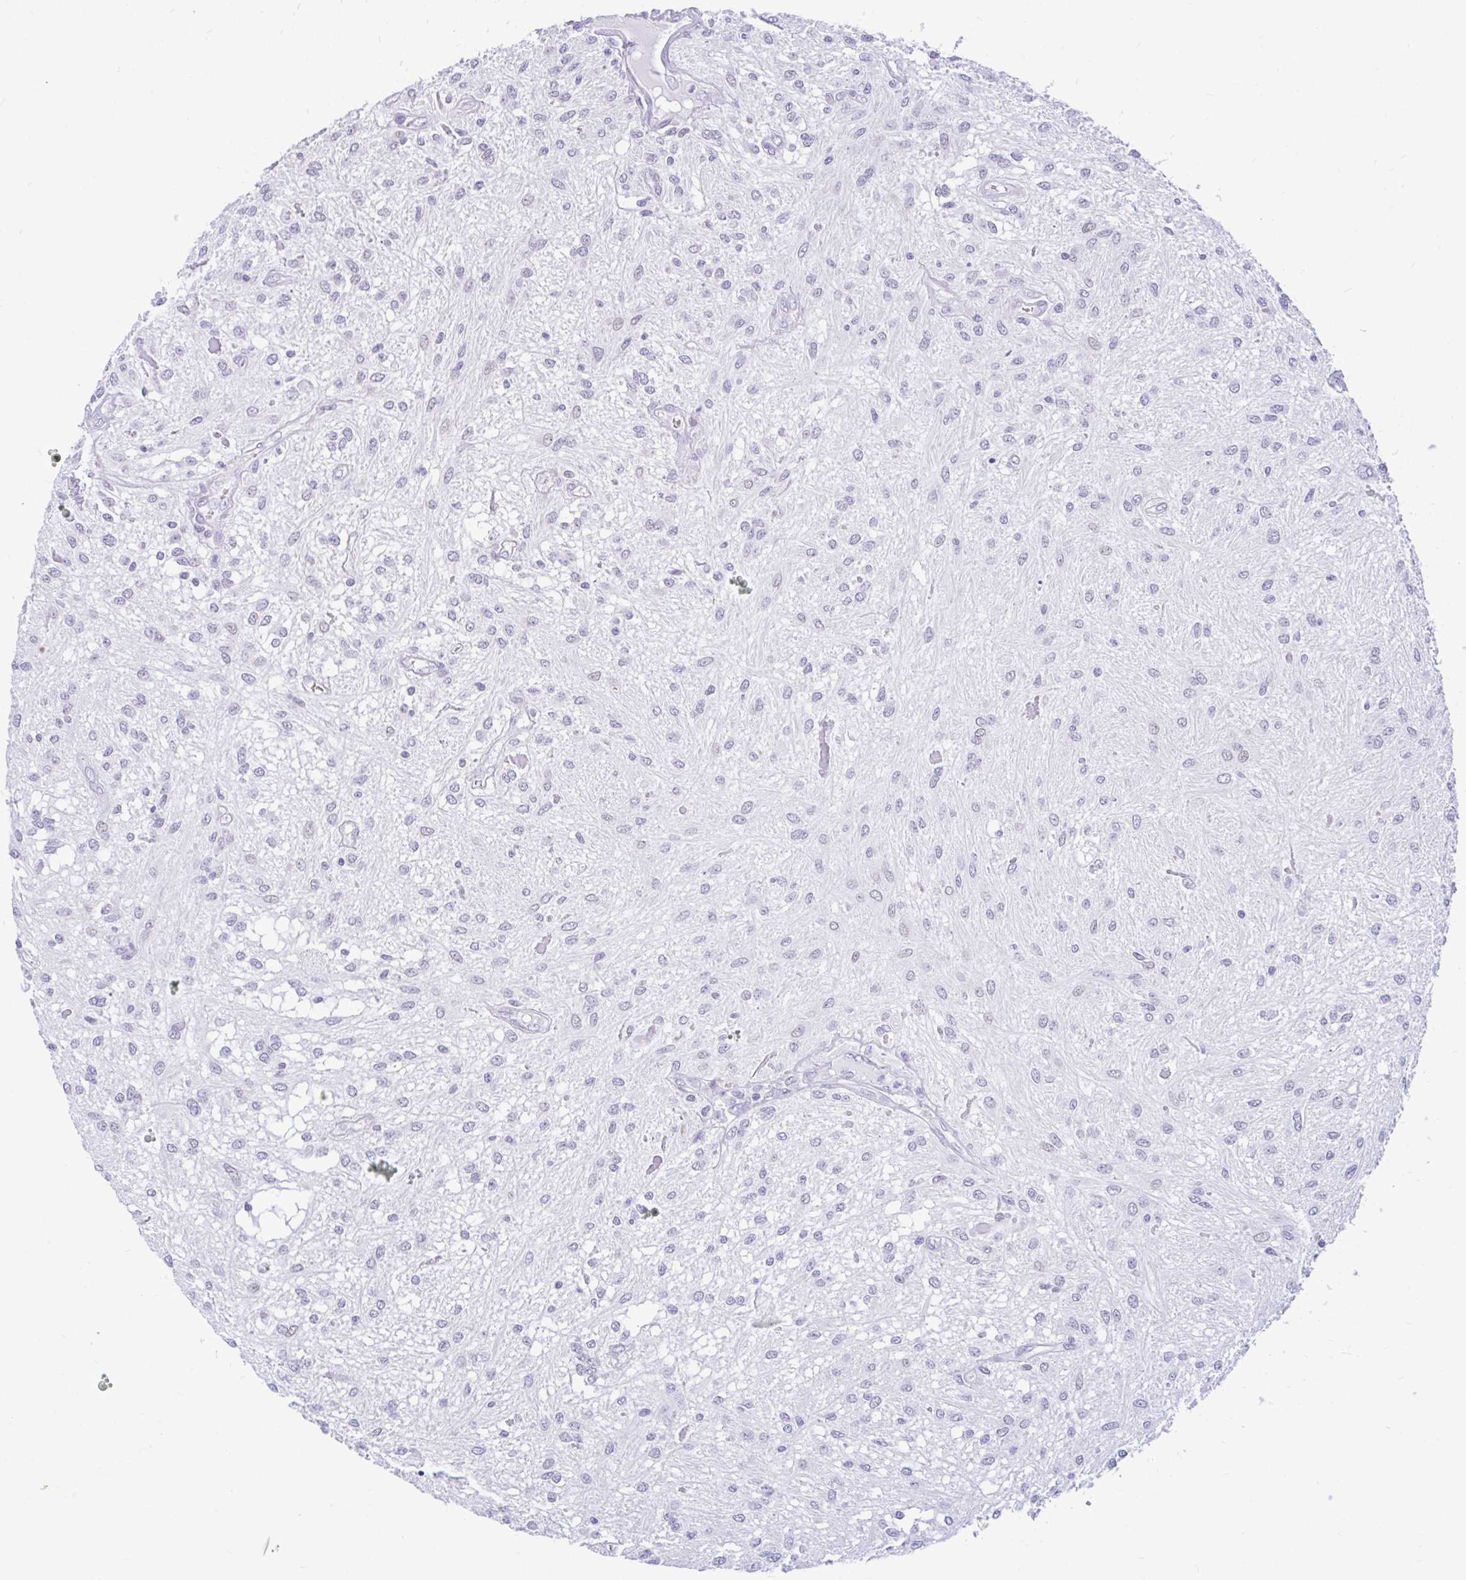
{"staining": {"intensity": "negative", "quantity": "none", "location": "none"}, "tissue": "glioma", "cell_type": "Tumor cells", "image_type": "cancer", "snomed": [{"axis": "morphology", "description": "Glioma, malignant, Low grade"}, {"axis": "topography", "description": "Cerebellum"}], "caption": "Protein analysis of malignant glioma (low-grade) exhibits no significant expression in tumor cells.", "gene": "GLB1L2", "patient": {"sex": "female", "age": 14}}